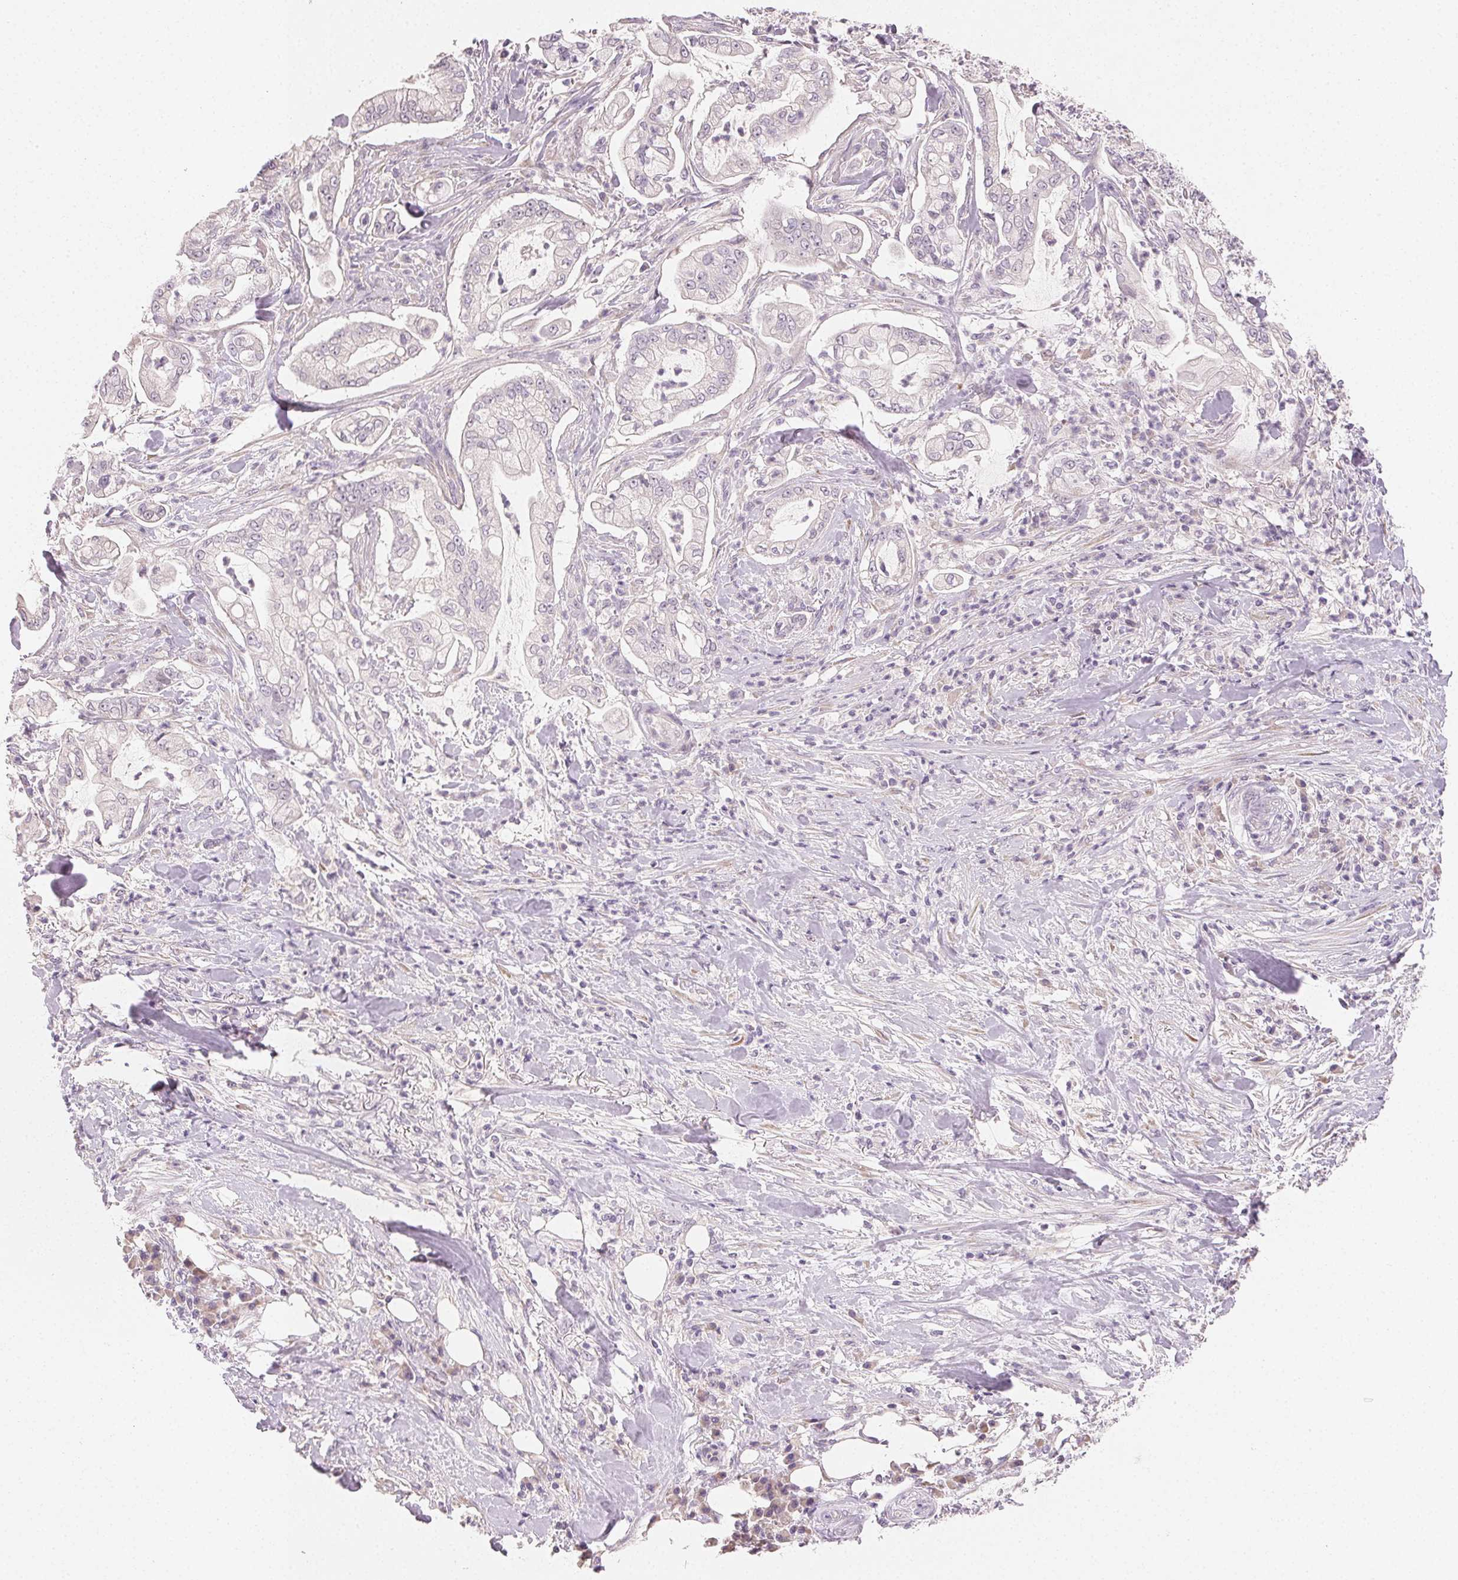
{"staining": {"intensity": "negative", "quantity": "none", "location": "none"}, "tissue": "pancreatic cancer", "cell_type": "Tumor cells", "image_type": "cancer", "snomed": [{"axis": "morphology", "description": "Adenocarcinoma, NOS"}, {"axis": "topography", "description": "Pancreas"}], "caption": "An IHC micrograph of adenocarcinoma (pancreatic) is shown. There is no staining in tumor cells of adenocarcinoma (pancreatic).", "gene": "MYBL1", "patient": {"sex": "female", "age": 69}}